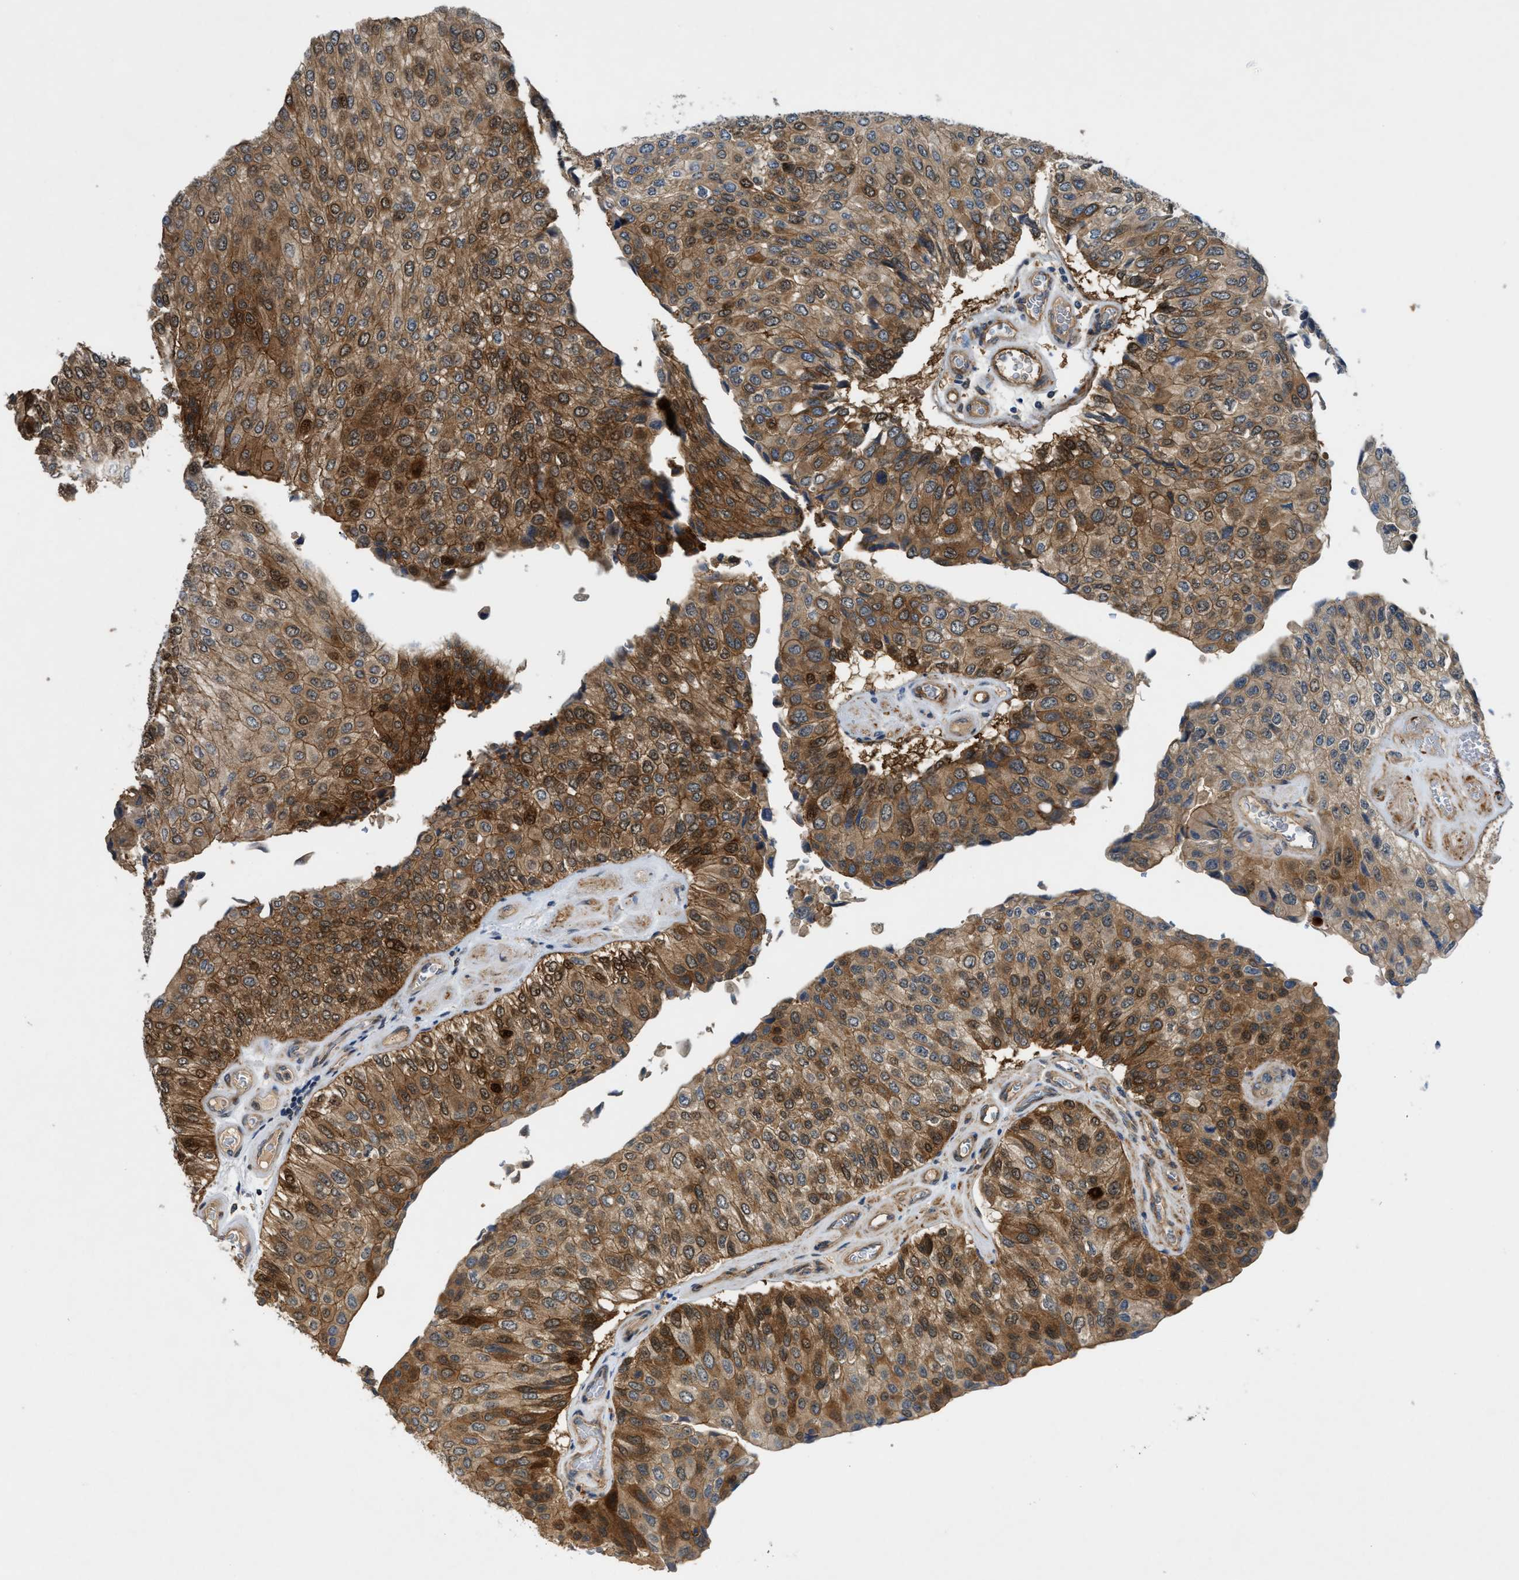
{"staining": {"intensity": "moderate", "quantity": ">75%", "location": "cytoplasmic/membranous,nuclear"}, "tissue": "urothelial cancer", "cell_type": "Tumor cells", "image_type": "cancer", "snomed": [{"axis": "morphology", "description": "Urothelial carcinoma, High grade"}, {"axis": "topography", "description": "Kidney"}, {"axis": "topography", "description": "Urinary bladder"}], "caption": "A medium amount of moderate cytoplasmic/membranous and nuclear expression is seen in about >75% of tumor cells in urothelial cancer tissue.", "gene": "TRAK2", "patient": {"sex": "male", "age": 77}}